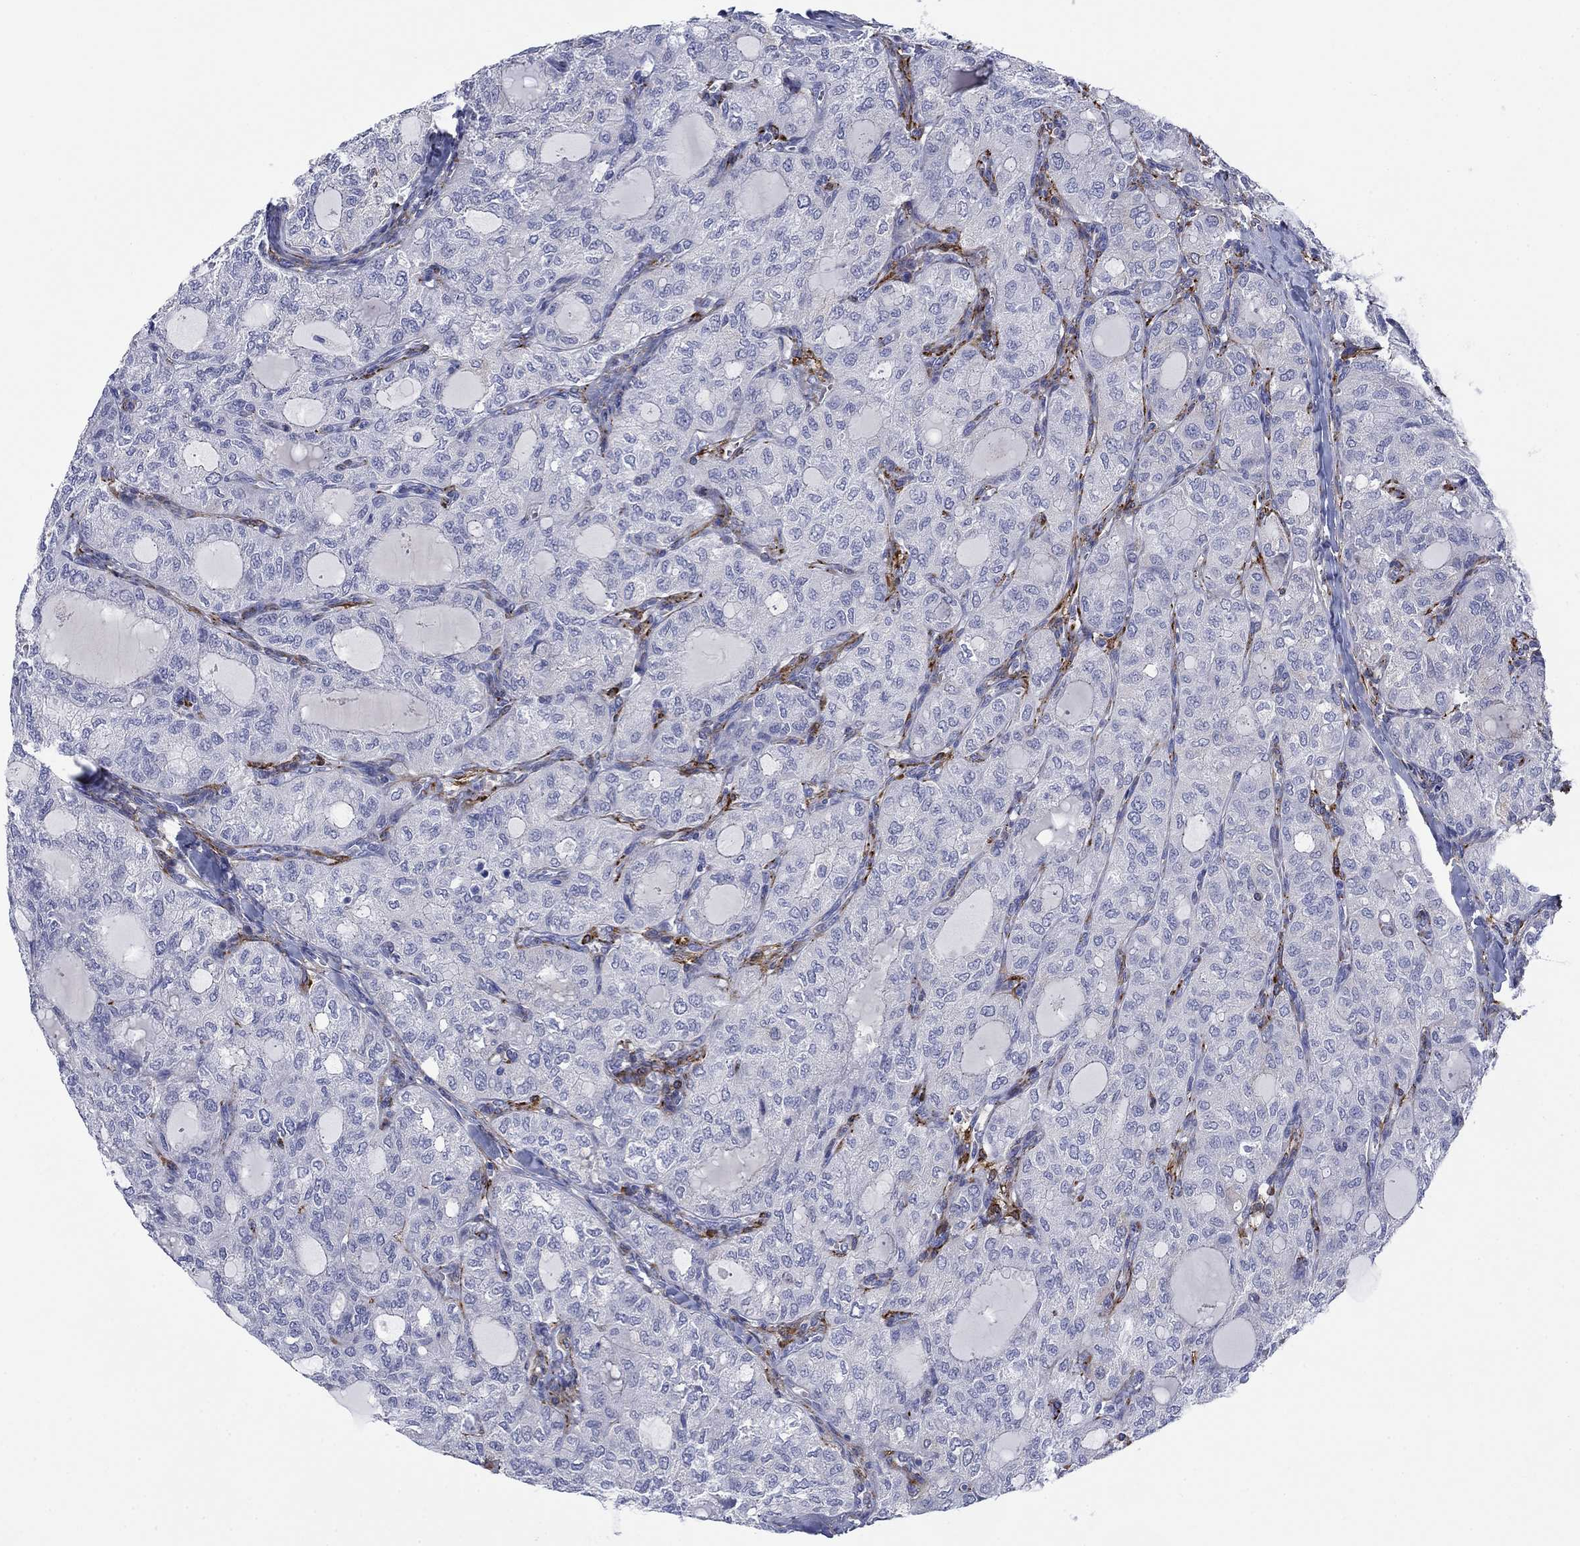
{"staining": {"intensity": "negative", "quantity": "none", "location": "none"}, "tissue": "thyroid cancer", "cell_type": "Tumor cells", "image_type": "cancer", "snomed": [{"axis": "morphology", "description": "Follicular adenoma carcinoma, NOS"}, {"axis": "topography", "description": "Thyroid gland"}], "caption": "Tumor cells show no significant positivity in thyroid cancer (follicular adenoma carcinoma).", "gene": "PTPRZ1", "patient": {"sex": "male", "age": 75}}